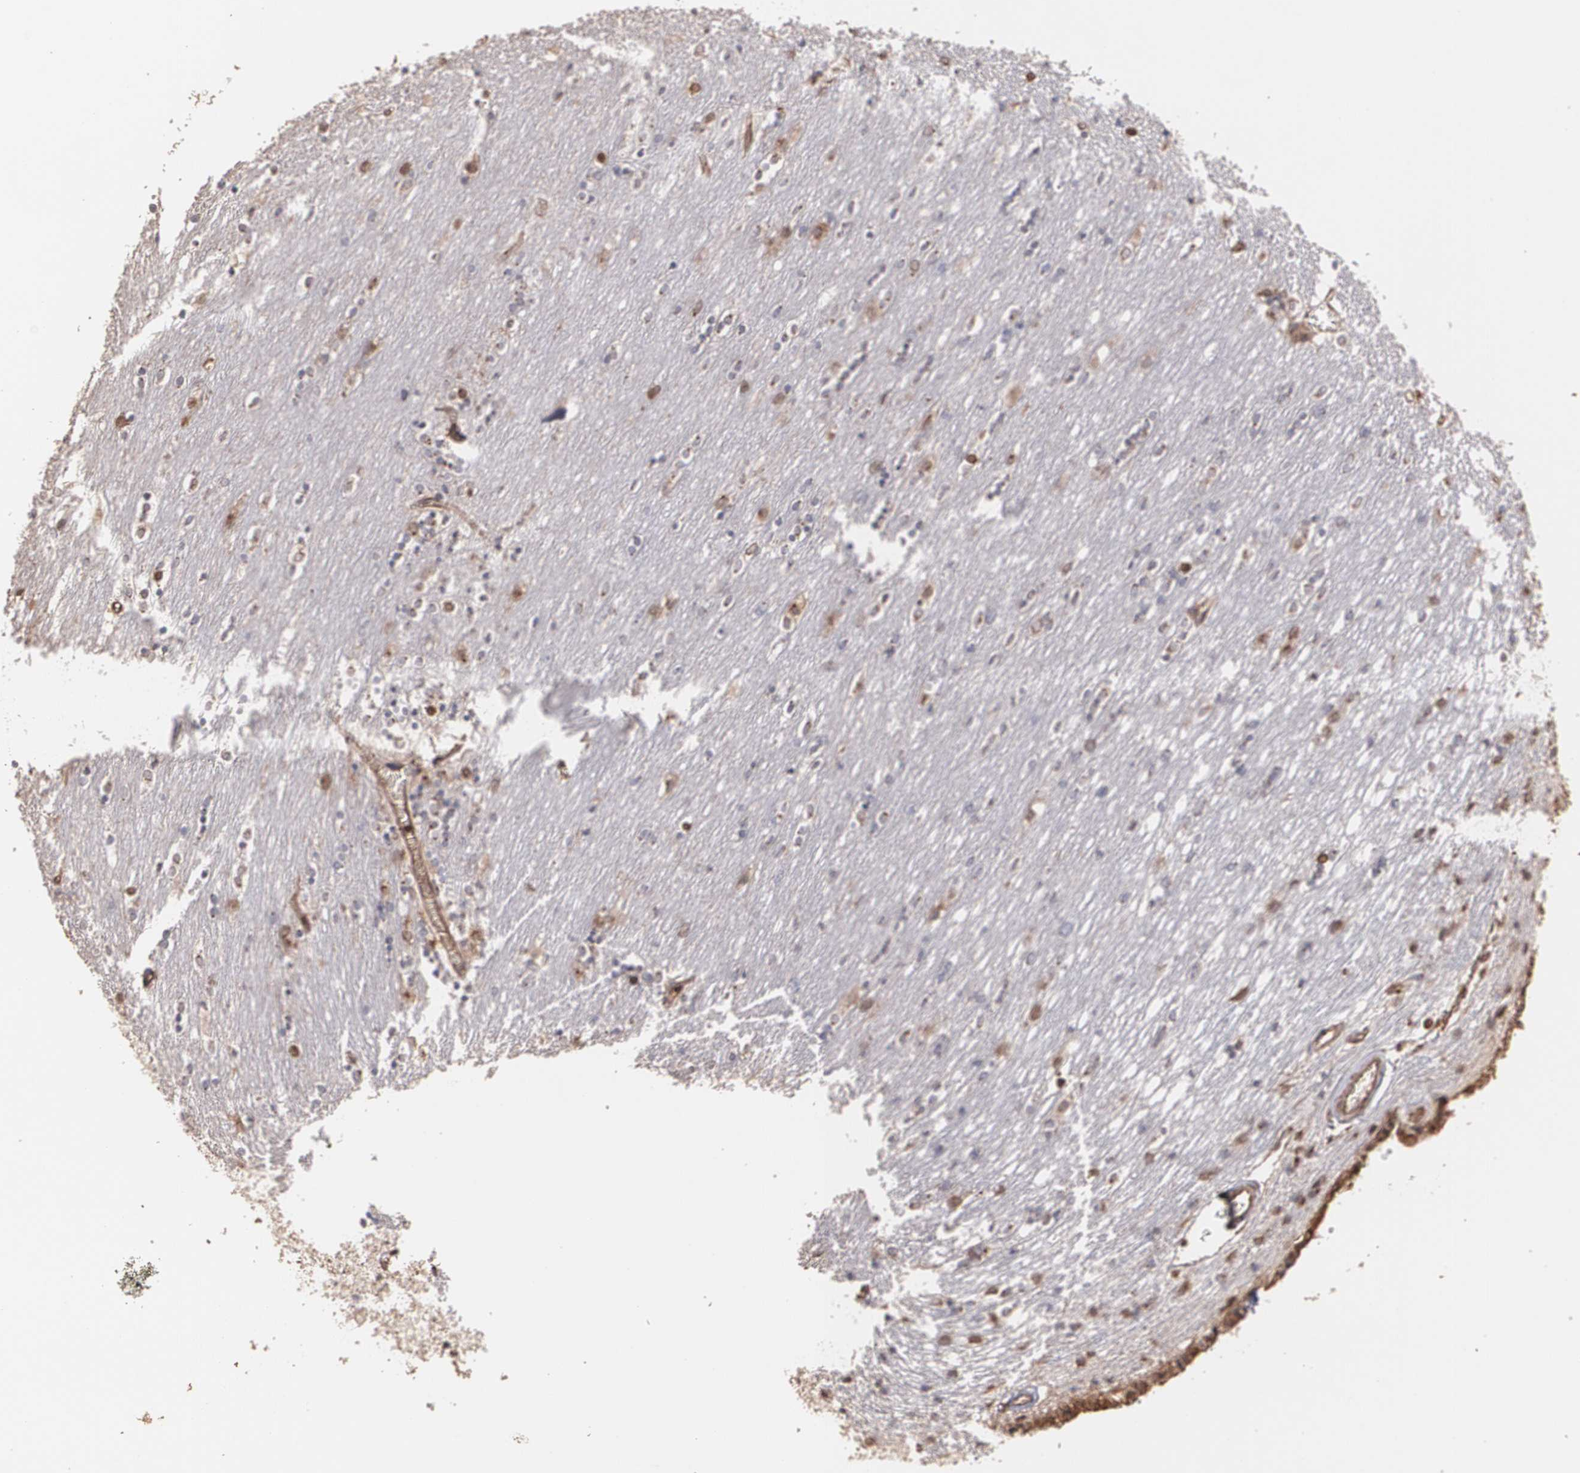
{"staining": {"intensity": "moderate", "quantity": "25%-75%", "location": "cytoplasmic/membranous"}, "tissue": "caudate", "cell_type": "Glial cells", "image_type": "normal", "snomed": [{"axis": "morphology", "description": "Normal tissue, NOS"}, {"axis": "topography", "description": "Lateral ventricle wall"}], "caption": "Immunohistochemistry (IHC) histopathology image of benign human caudate stained for a protein (brown), which demonstrates medium levels of moderate cytoplasmic/membranous positivity in about 25%-75% of glial cells.", "gene": "TRIP11", "patient": {"sex": "female", "age": 54}}